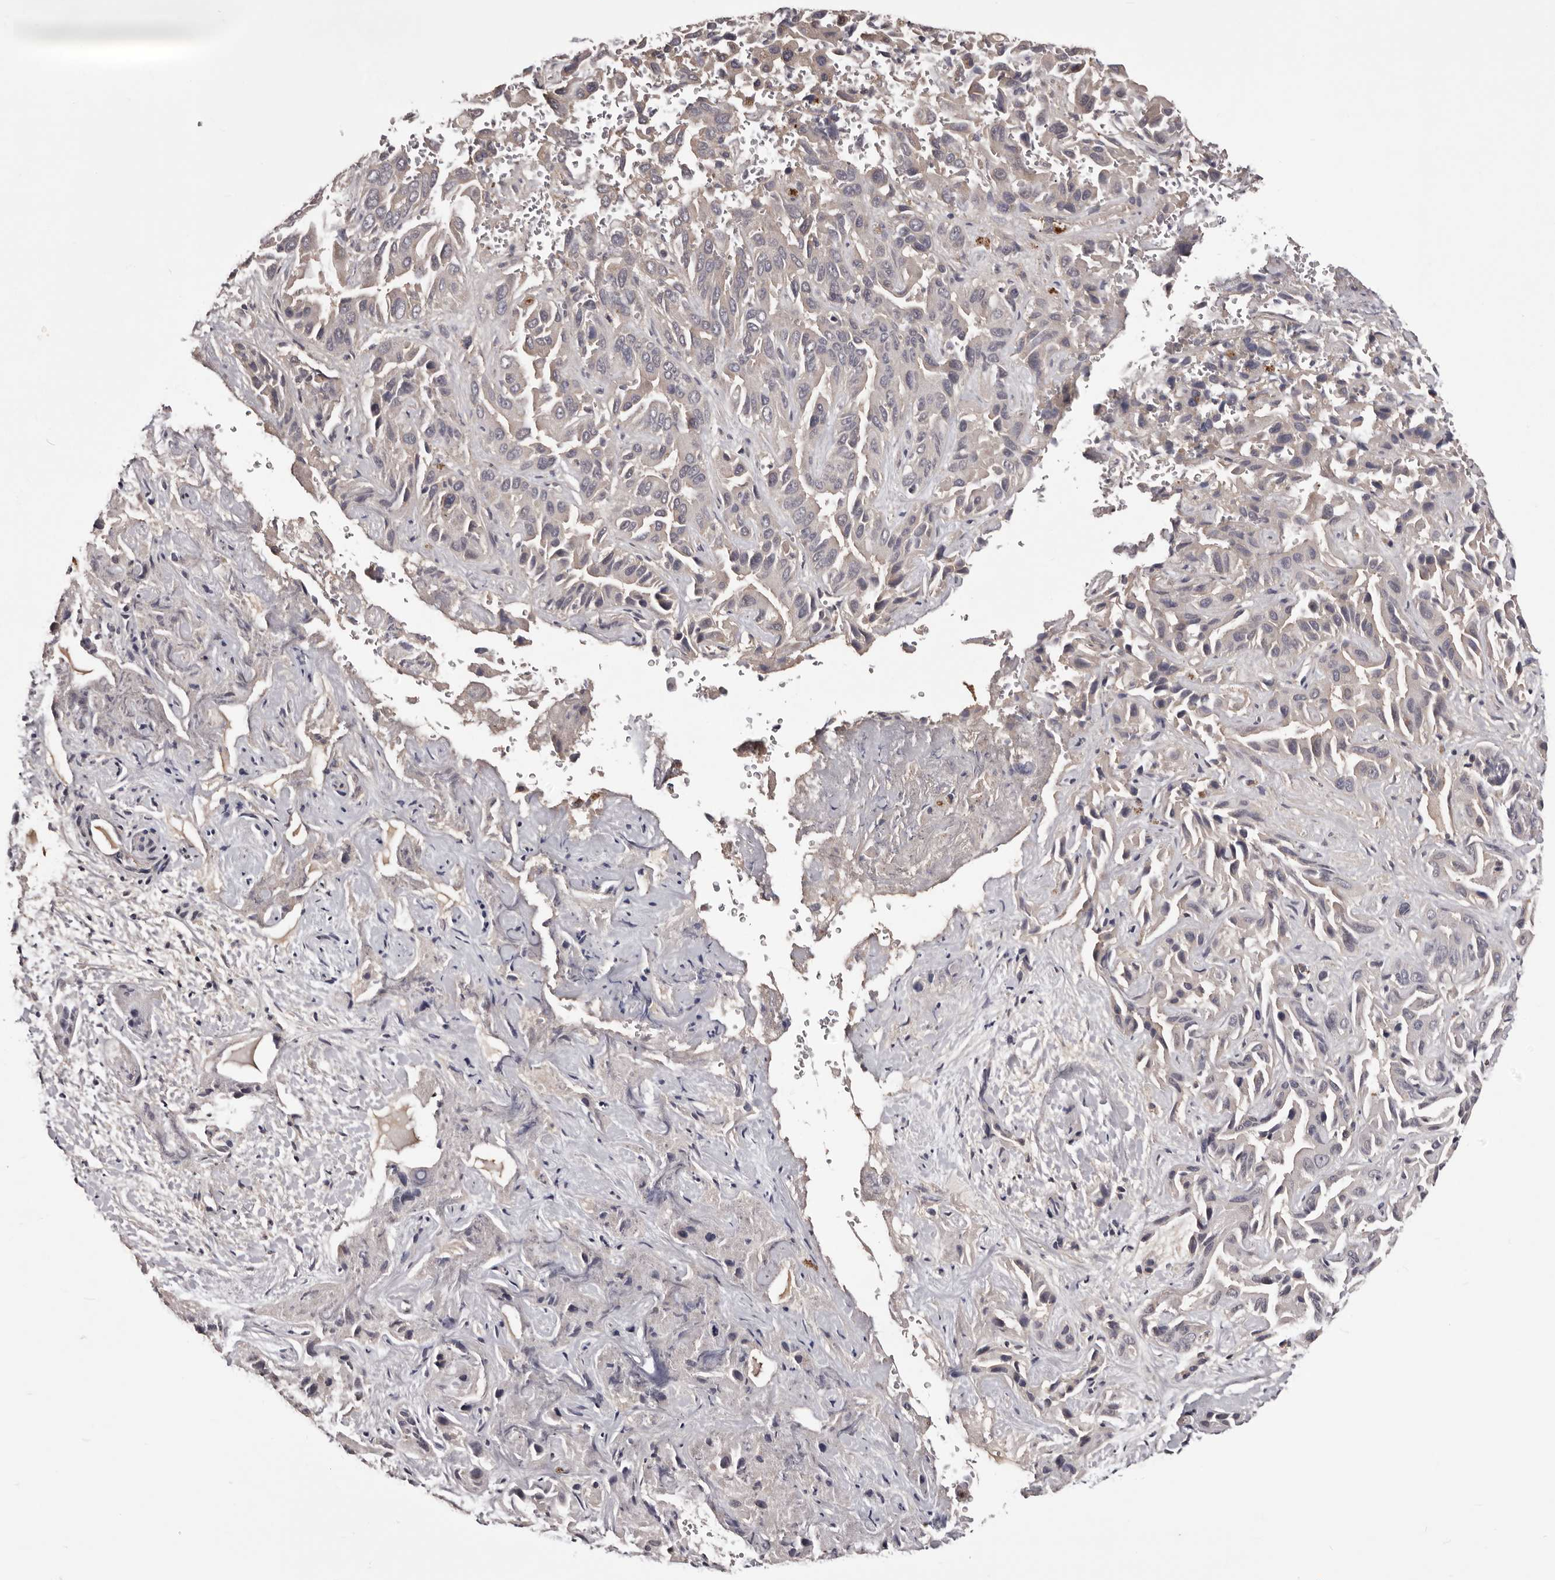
{"staining": {"intensity": "negative", "quantity": "none", "location": "none"}, "tissue": "liver cancer", "cell_type": "Tumor cells", "image_type": "cancer", "snomed": [{"axis": "morphology", "description": "Cholangiocarcinoma"}, {"axis": "topography", "description": "Liver"}], "caption": "A micrograph of human liver cholangiocarcinoma is negative for staining in tumor cells. (Stains: DAB immunohistochemistry with hematoxylin counter stain, Microscopy: brightfield microscopy at high magnification).", "gene": "CYP1B1", "patient": {"sex": "female", "age": 52}}